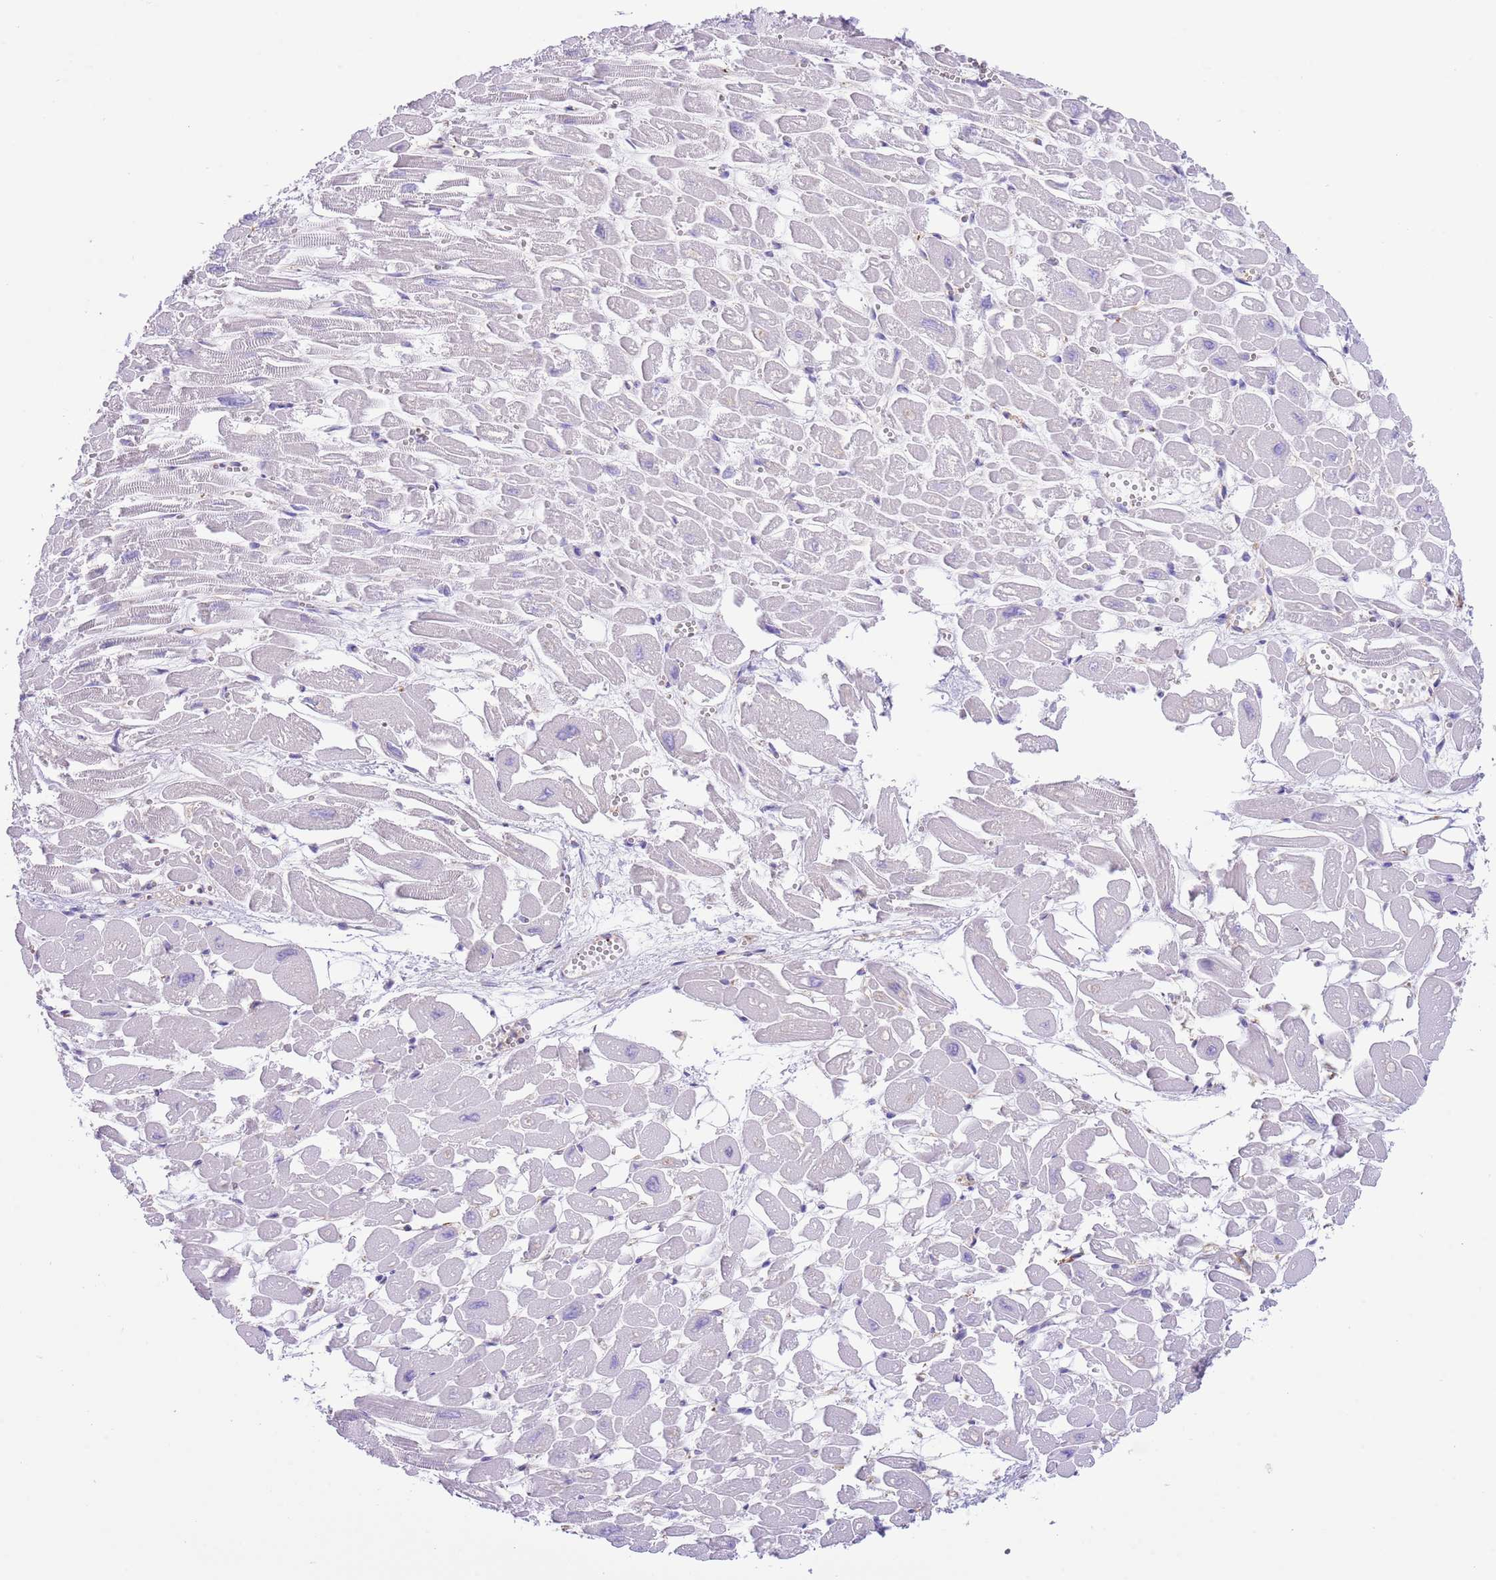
{"staining": {"intensity": "negative", "quantity": "none", "location": "none"}, "tissue": "heart muscle", "cell_type": "Cardiomyocytes", "image_type": "normal", "snomed": [{"axis": "morphology", "description": "Normal tissue, NOS"}, {"axis": "topography", "description": "Heart"}], "caption": "High power microscopy micrograph of an IHC micrograph of unremarkable heart muscle, revealing no significant expression in cardiomyocytes.", "gene": "IGF1", "patient": {"sex": "male", "age": 54}}